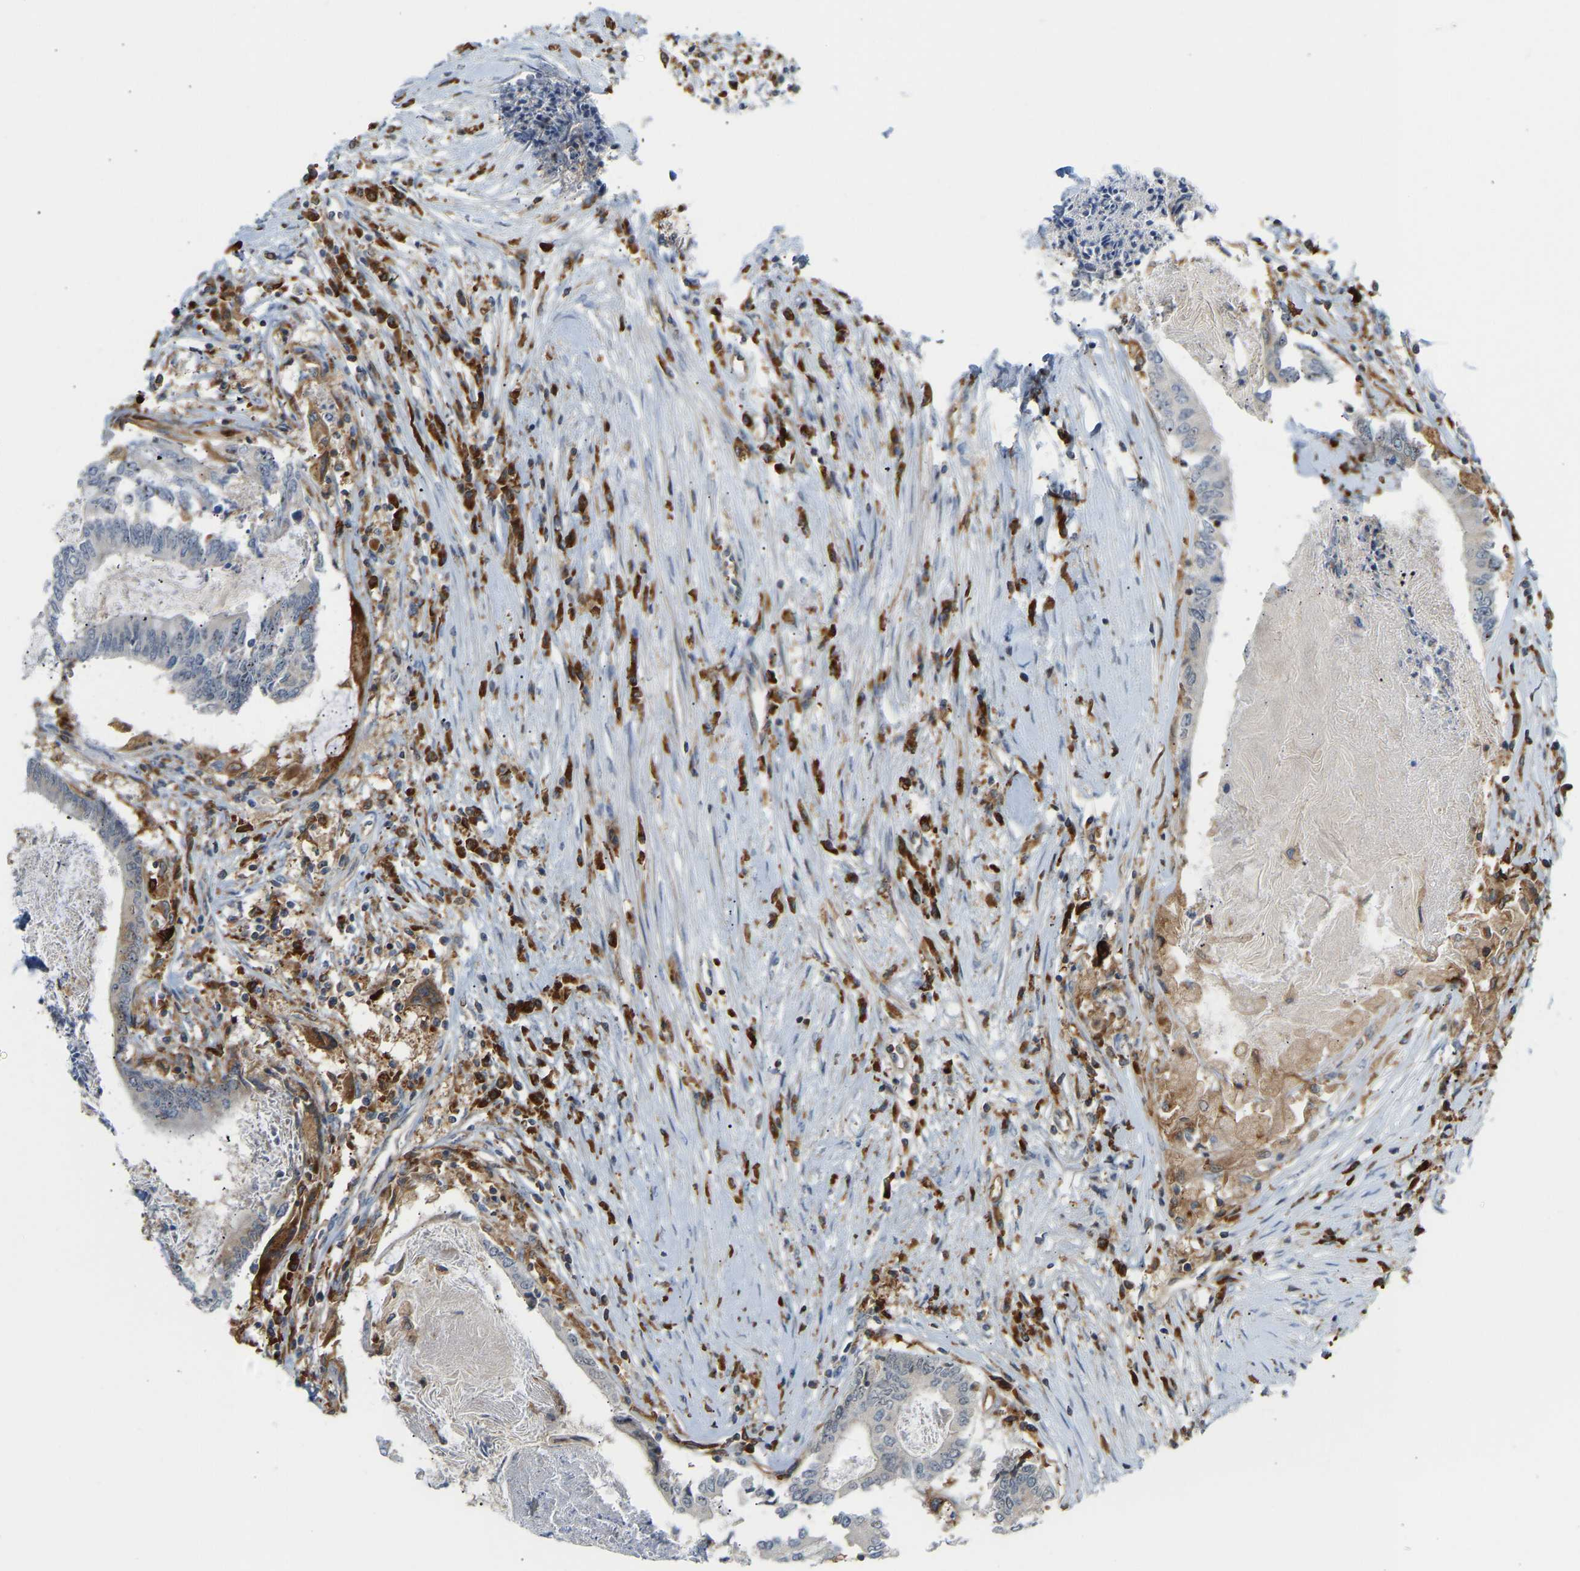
{"staining": {"intensity": "negative", "quantity": "none", "location": "none"}, "tissue": "colorectal cancer", "cell_type": "Tumor cells", "image_type": "cancer", "snomed": [{"axis": "morphology", "description": "Adenocarcinoma, NOS"}, {"axis": "topography", "description": "Rectum"}], "caption": "Immunohistochemistry of colorectal cancer reveals no staining in tumor cells.", "gene": "PLCG2", "patient": {"sex": "male", "age": 63}}